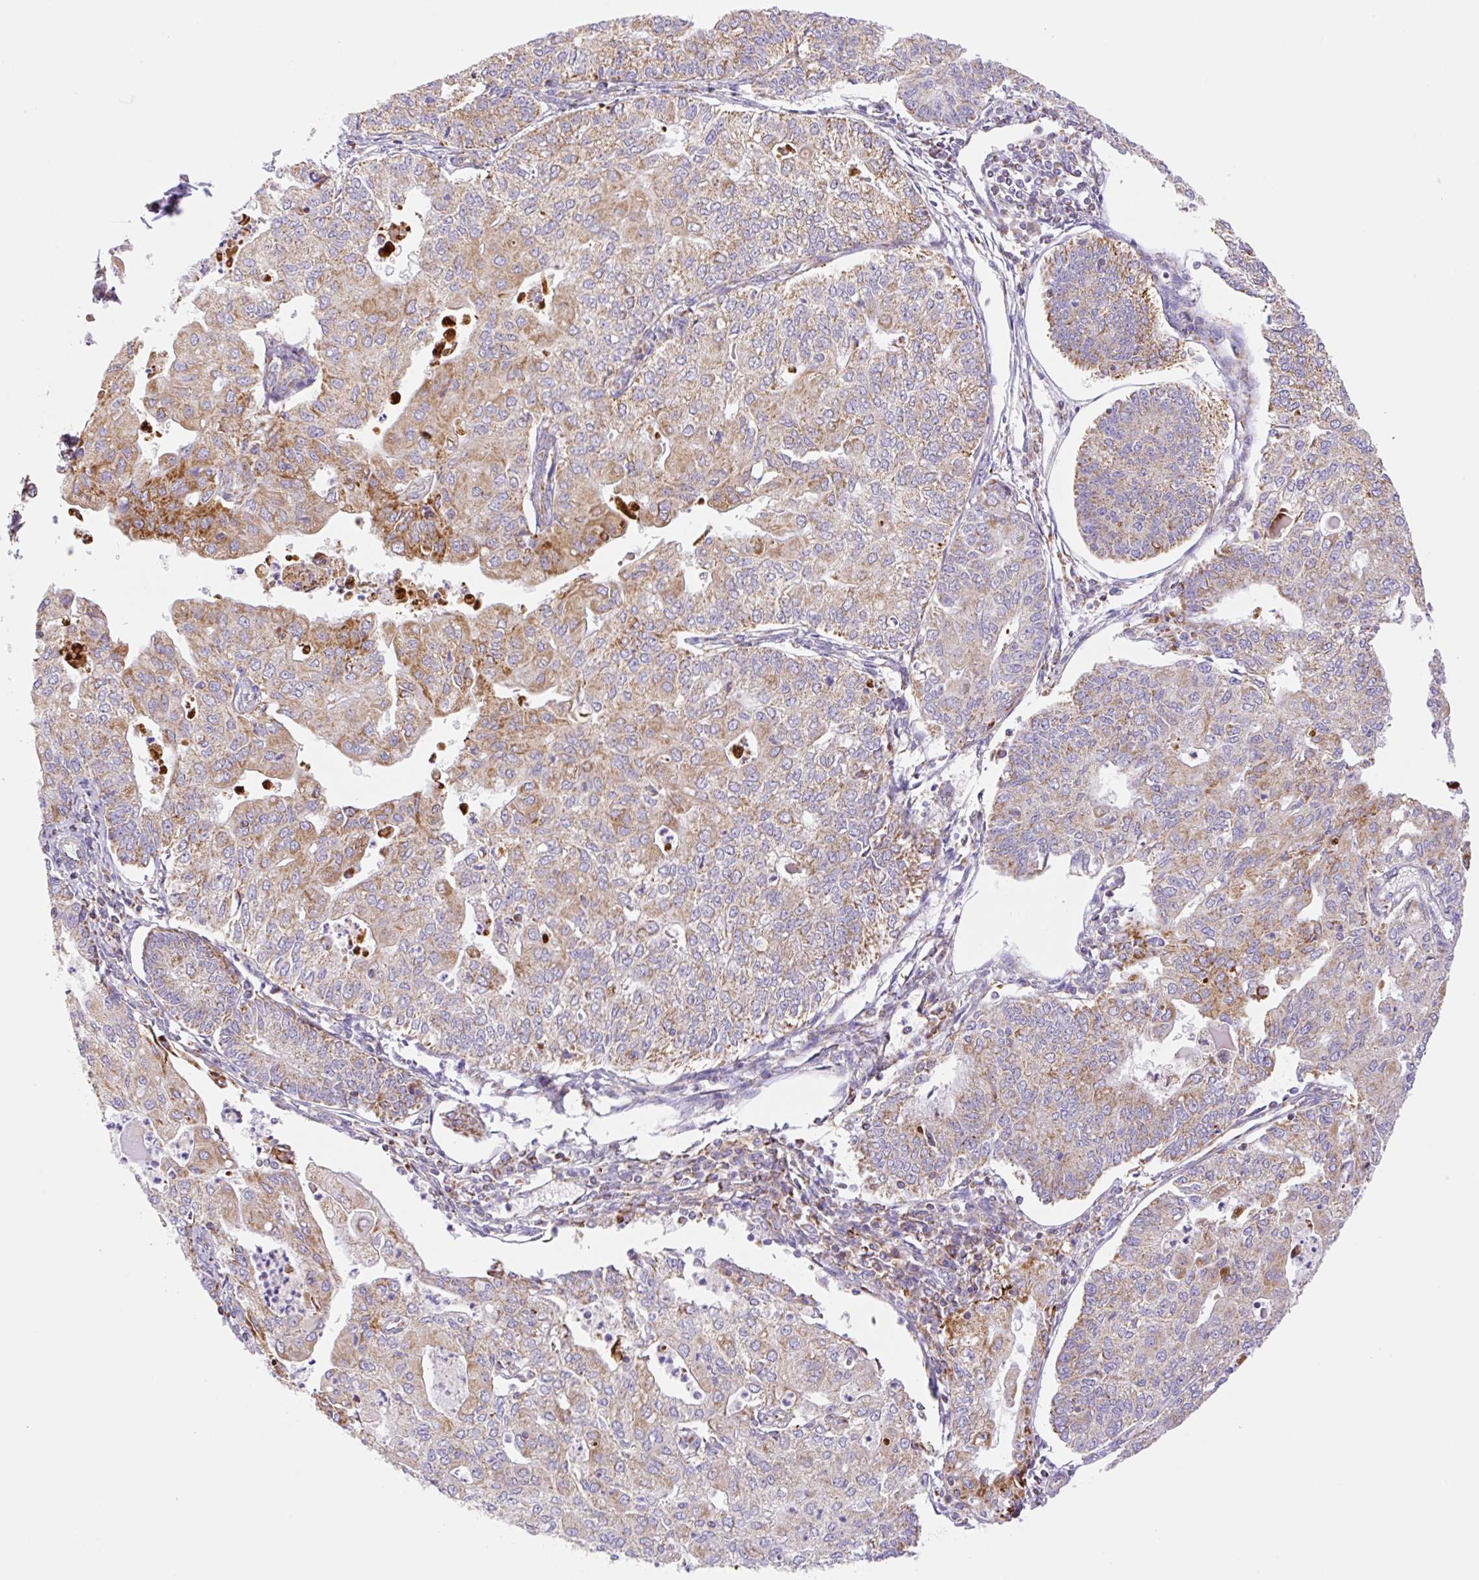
{"staining": {"intensity": "moderate", "quantity": "25%-75%", "location": "cytoplasmic/membranous"}, "tissue": "endometrial cancer", "cell_type": "Tumor cells", "image_type": "cancer", "snomed": [{"axis": "morphology", "description": "Adenocarcinoma, NOS"}, {"axis": "topography", "description": "Endometrium"}], "caption": "Immunohistochemical staining of human endometrial adenocarcinoma demonstrates moderate cytoplasmic/membranous protein expression in approximately 25%-75% of tumor cells.", "gene": "ETNK2", "patient": {"sex": "female", "age": 56}}